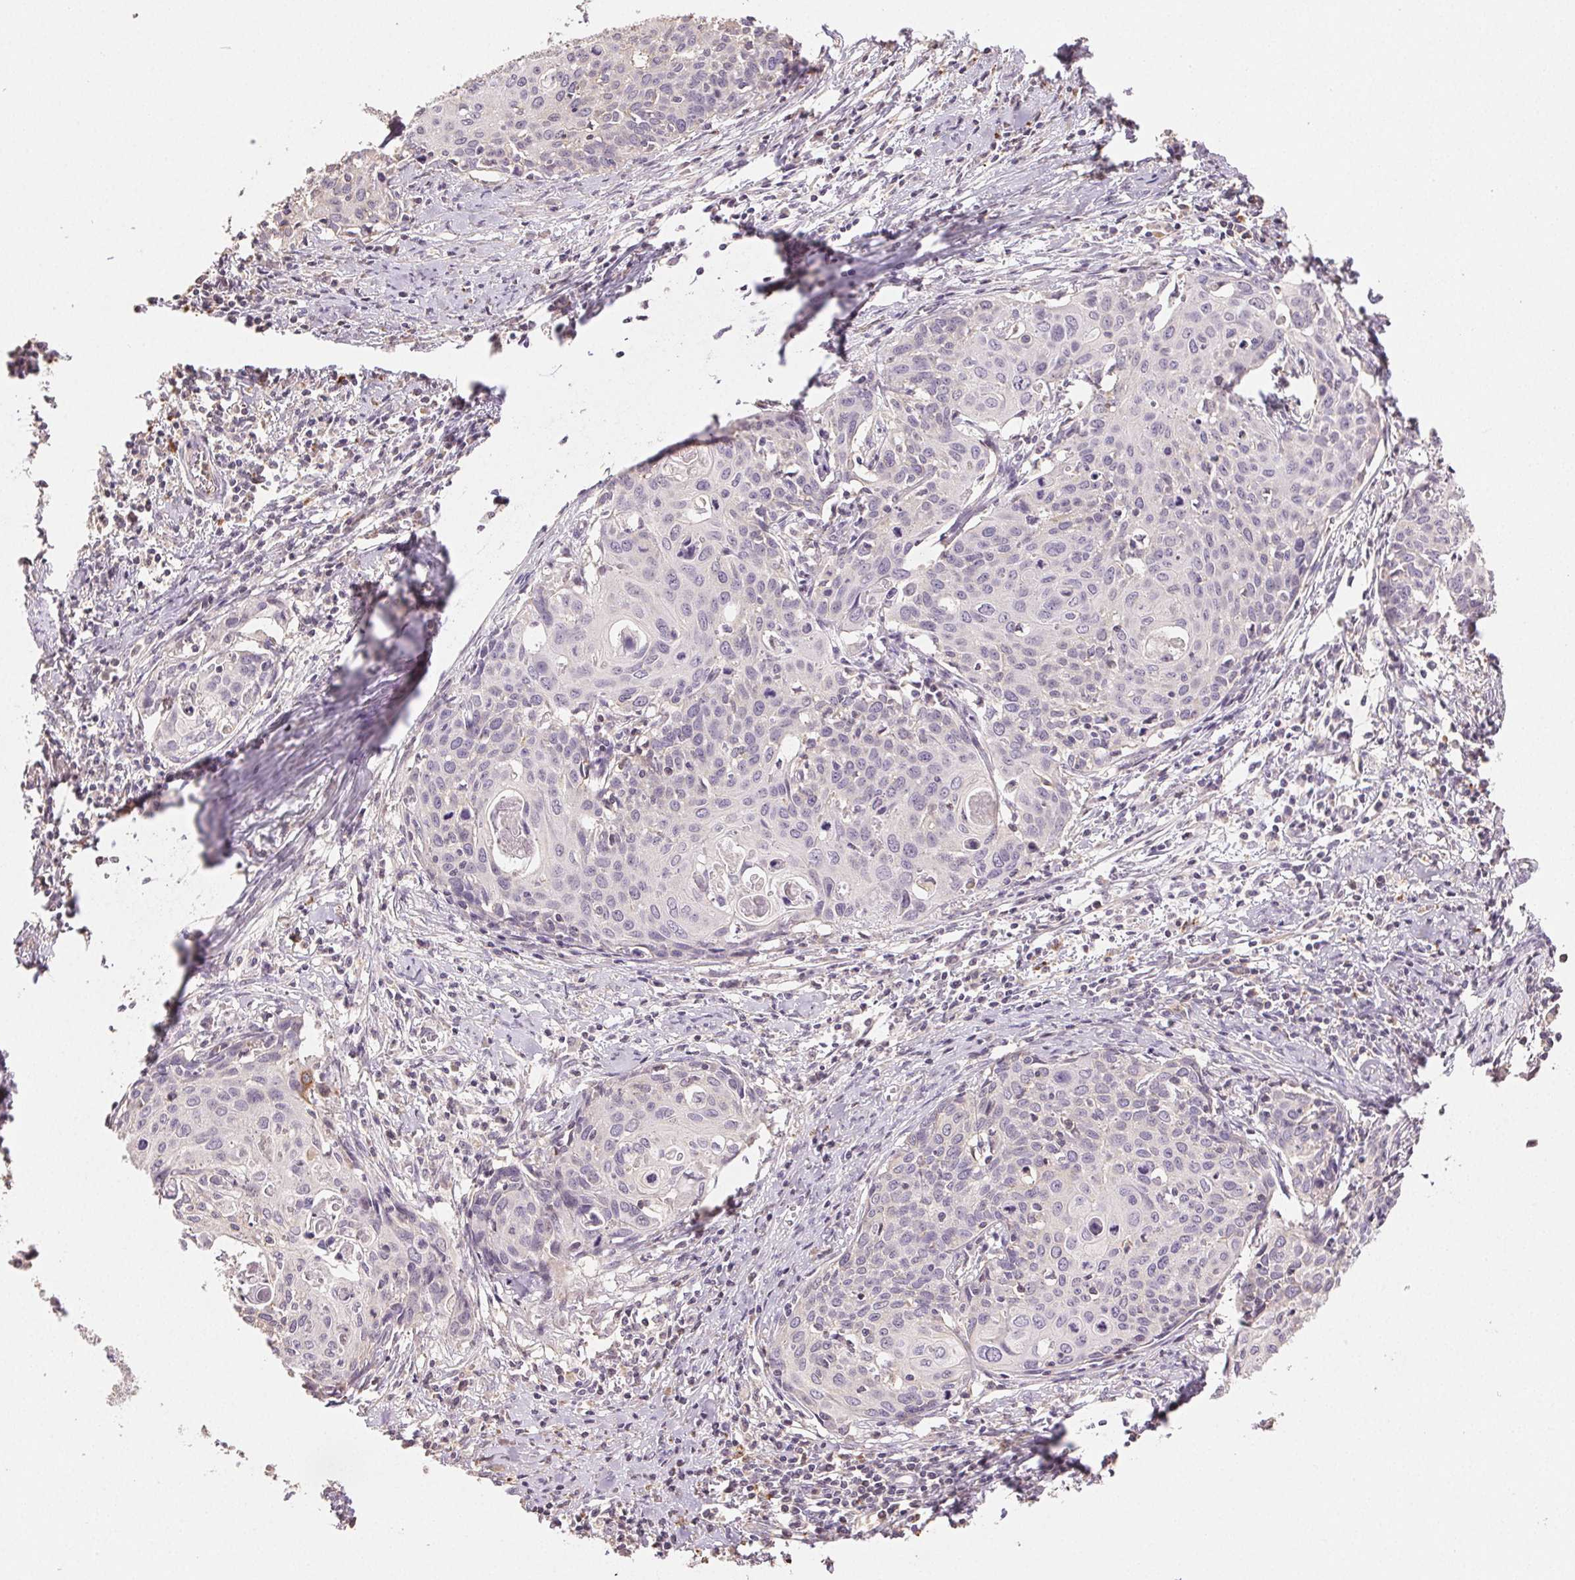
{"staining": {"intensity": "negative", "quantity": "none", "location": "none"}, "tissue": "cervical cancer", "cell_type": "Tumor cells", "image_type": "cancer", "snomed": [{"axis": "morphology", "description": "Squamous cell carcinoma, NOS"}, {"axis": "topography", "description": "Cervix"}], "caption": "Immunohistochemistry of human squamous cell carcinoma (cervical) reveals no expression in tumor cells.", "gene": "TMEM253", "patient": {"sex": "female", "age": 62}}